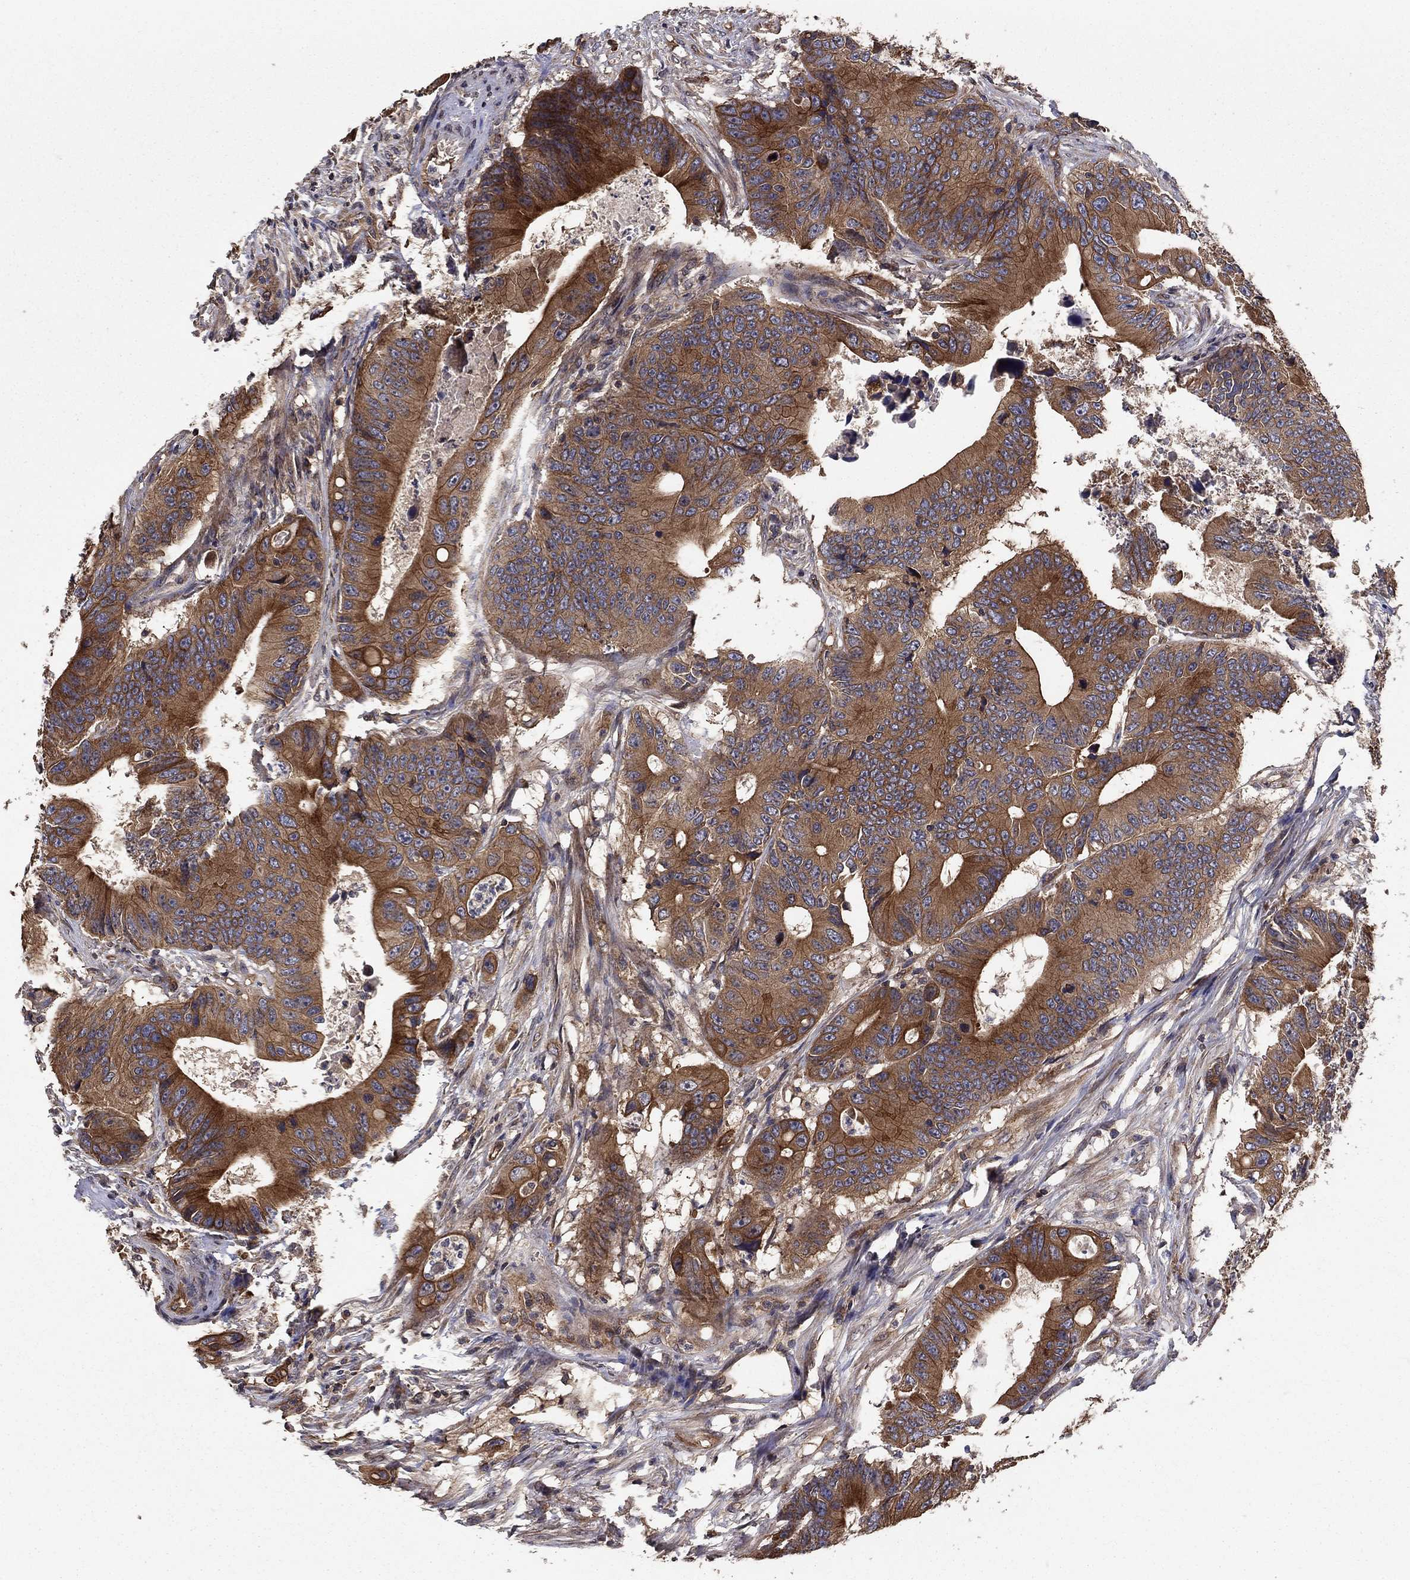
{"staining": {"intensity": "strong", "quantity": "25%-75%", "location": "cytoplasmic/membranous"}, "tissue": "colorectal cancer", "cell_type": "Tumor cells", "image_type": "cancer", "snomed": [{"axis": "morphology", "description": "Adenocarcinoma, NOS"}, {"axis": "topography", "description": "Colon"}], "caption": "A high-resolution photomicrograph shows immunohistochemistry (IHC) staining of adenocarcinoma (colorectal), which exhibits strong cytoplasmic/membranous staining in about 25%-75% of tumor cells.", "gene": "BMERB1", "patient": {"sex": "female", "age": 90}}